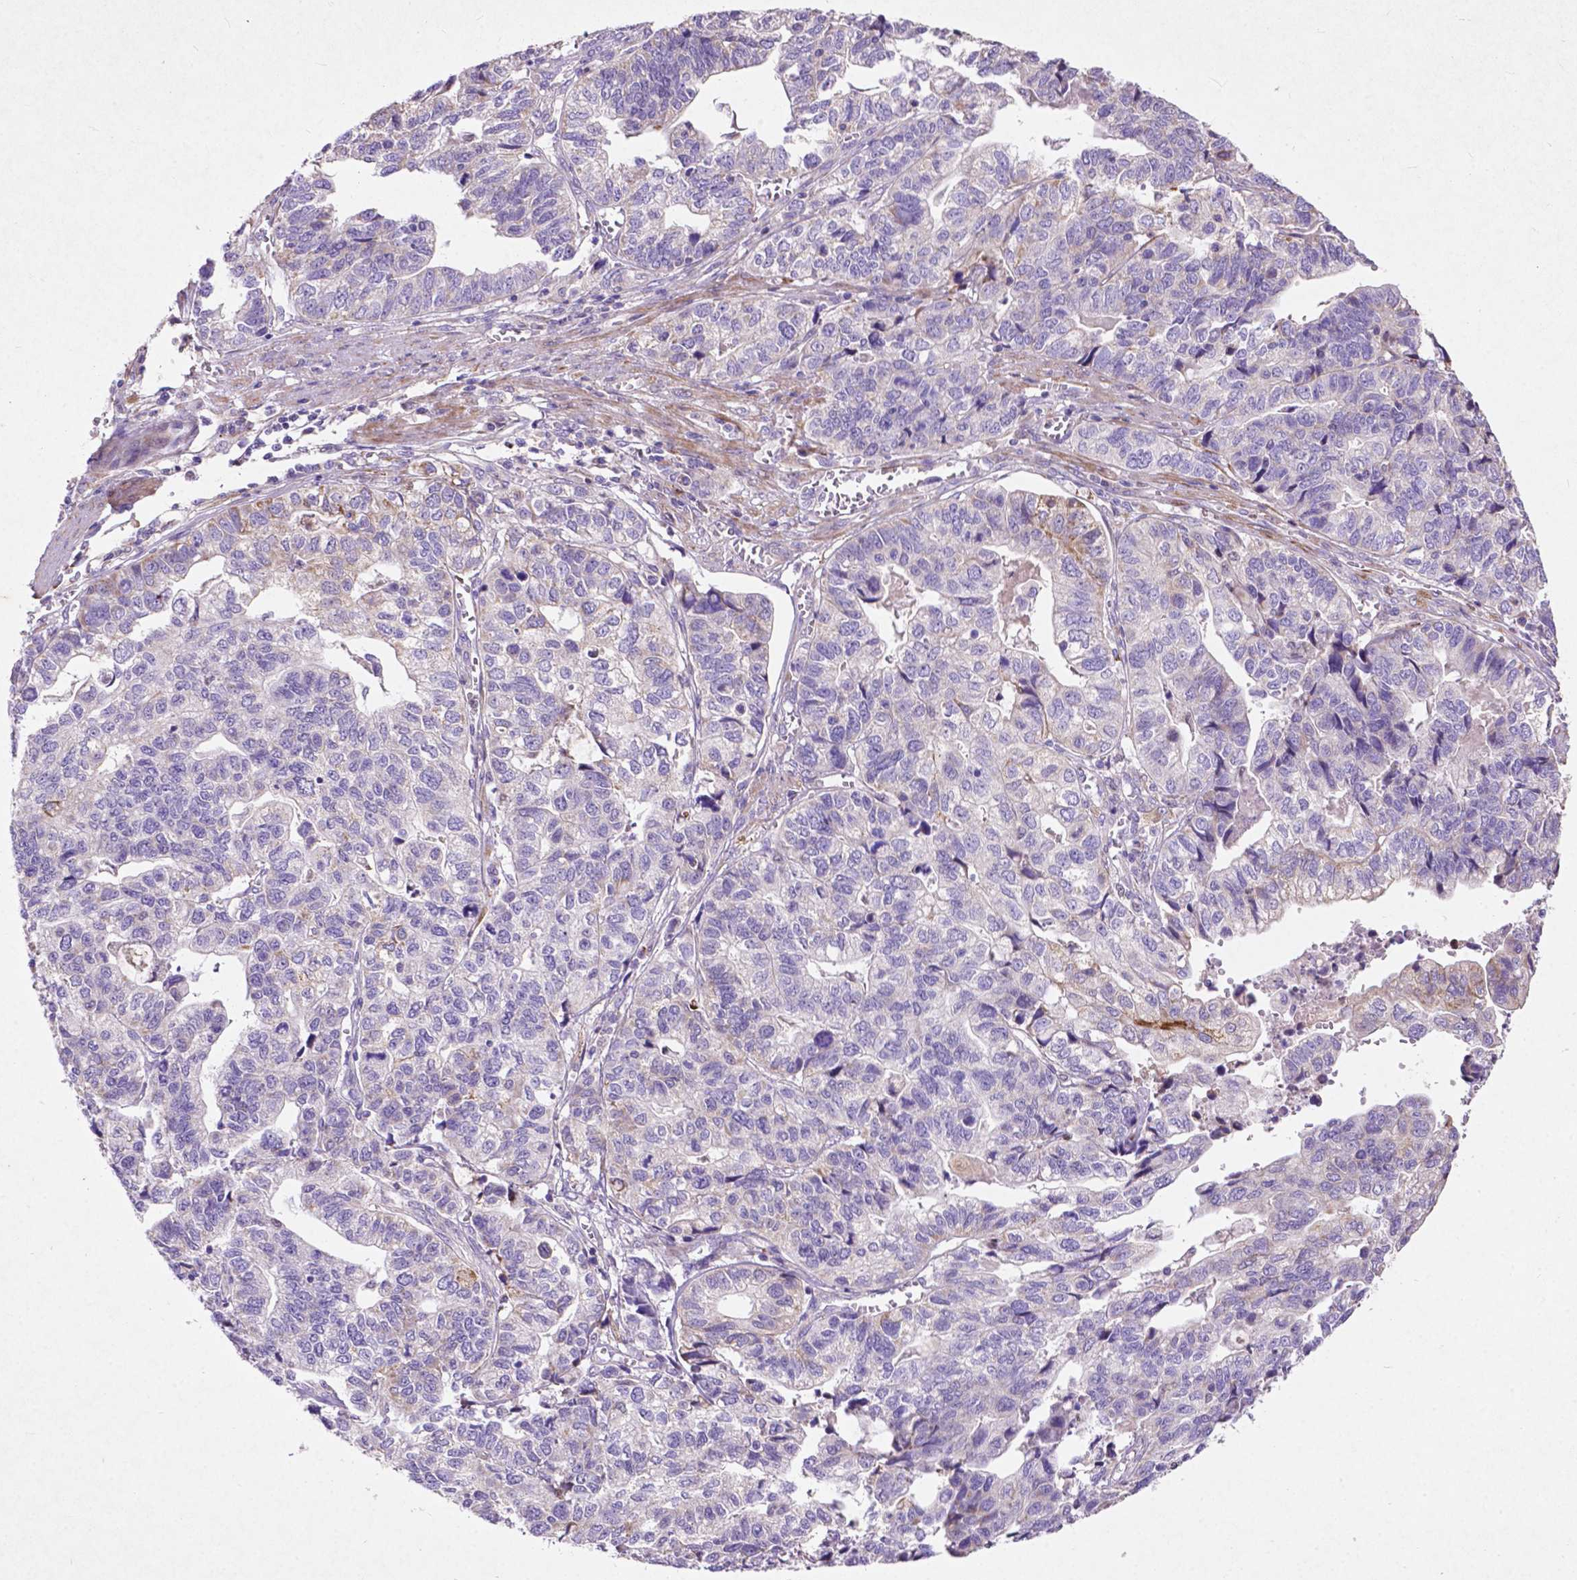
{"staining": {"intensity": "negative", "quantity": "none", "location": "none"}, "tissue": "stomach cancer", "cell_type": "Tumor cells", "image_type": "cancer", "snomed": [{"axis": "morphology", "description": "Adenocarcinoma, NOS"}, {"axis": "topography", "description": "Stomach, upper"}], "caption": "Tumor cells are negative for brown protein staining in stomach cancer.", "gene": "THEGL", "patient": {"sex": "female", "age": 67}}